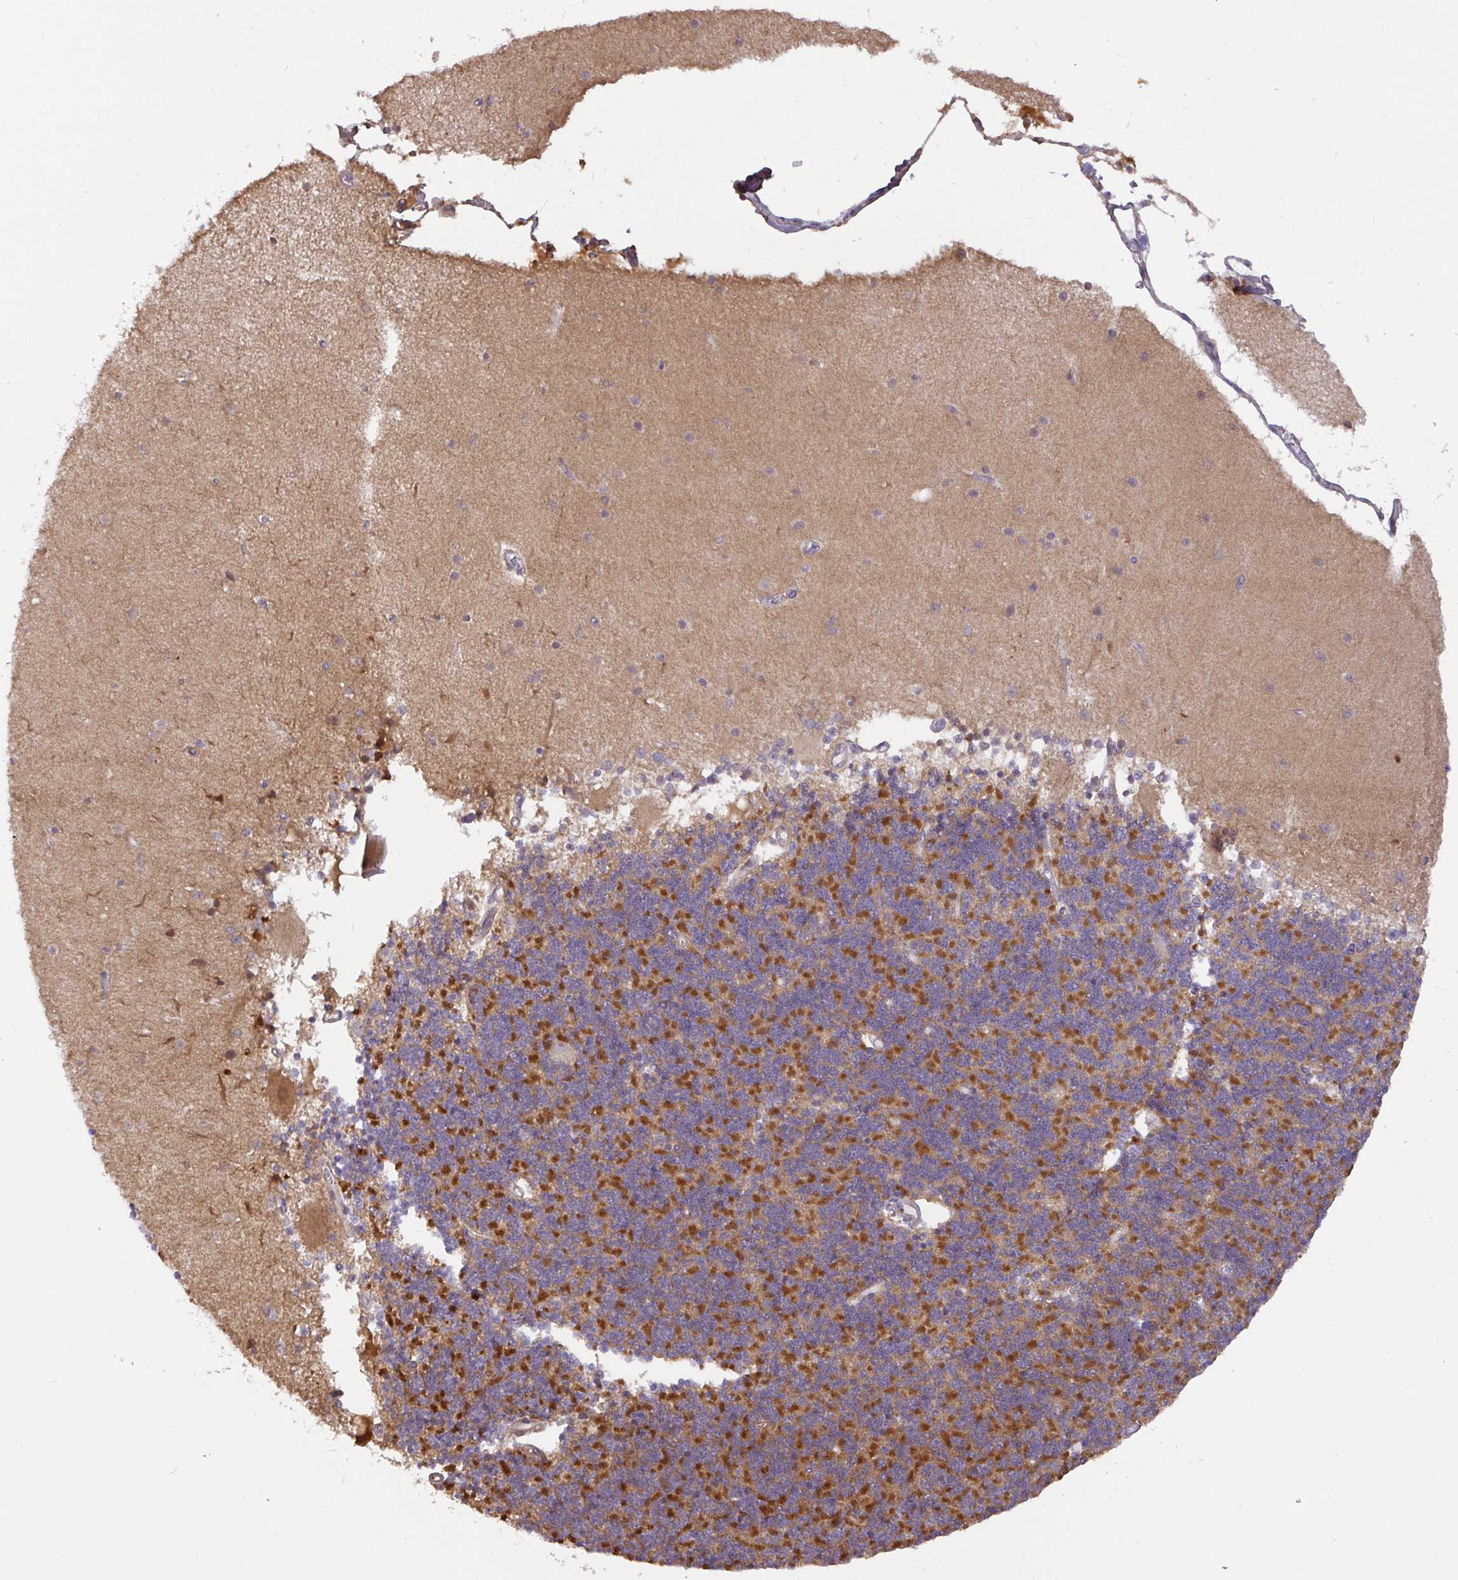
{"staining": {"intensity": "strong", "quantity": "25%-75%", "location": "cytoplasmic/membranous"}, "tissue": "cerebellum", "cell_type": "Cells in granular layer", "image_type": "normal", "snomed": [{"axis": "morphology", "description": "Normal tissue, NOS"}, {"axis": "topography", "description": "Cerebellum"}], "caption": "Protein staining by immunohistochemistry demonstrates strong cytoplasmic/membranous staining in about 25%-75% of cells in granular layer in normal cerebellum.", "gene": "DLEU7", "patient": {"sex": "female", "age": 54}}